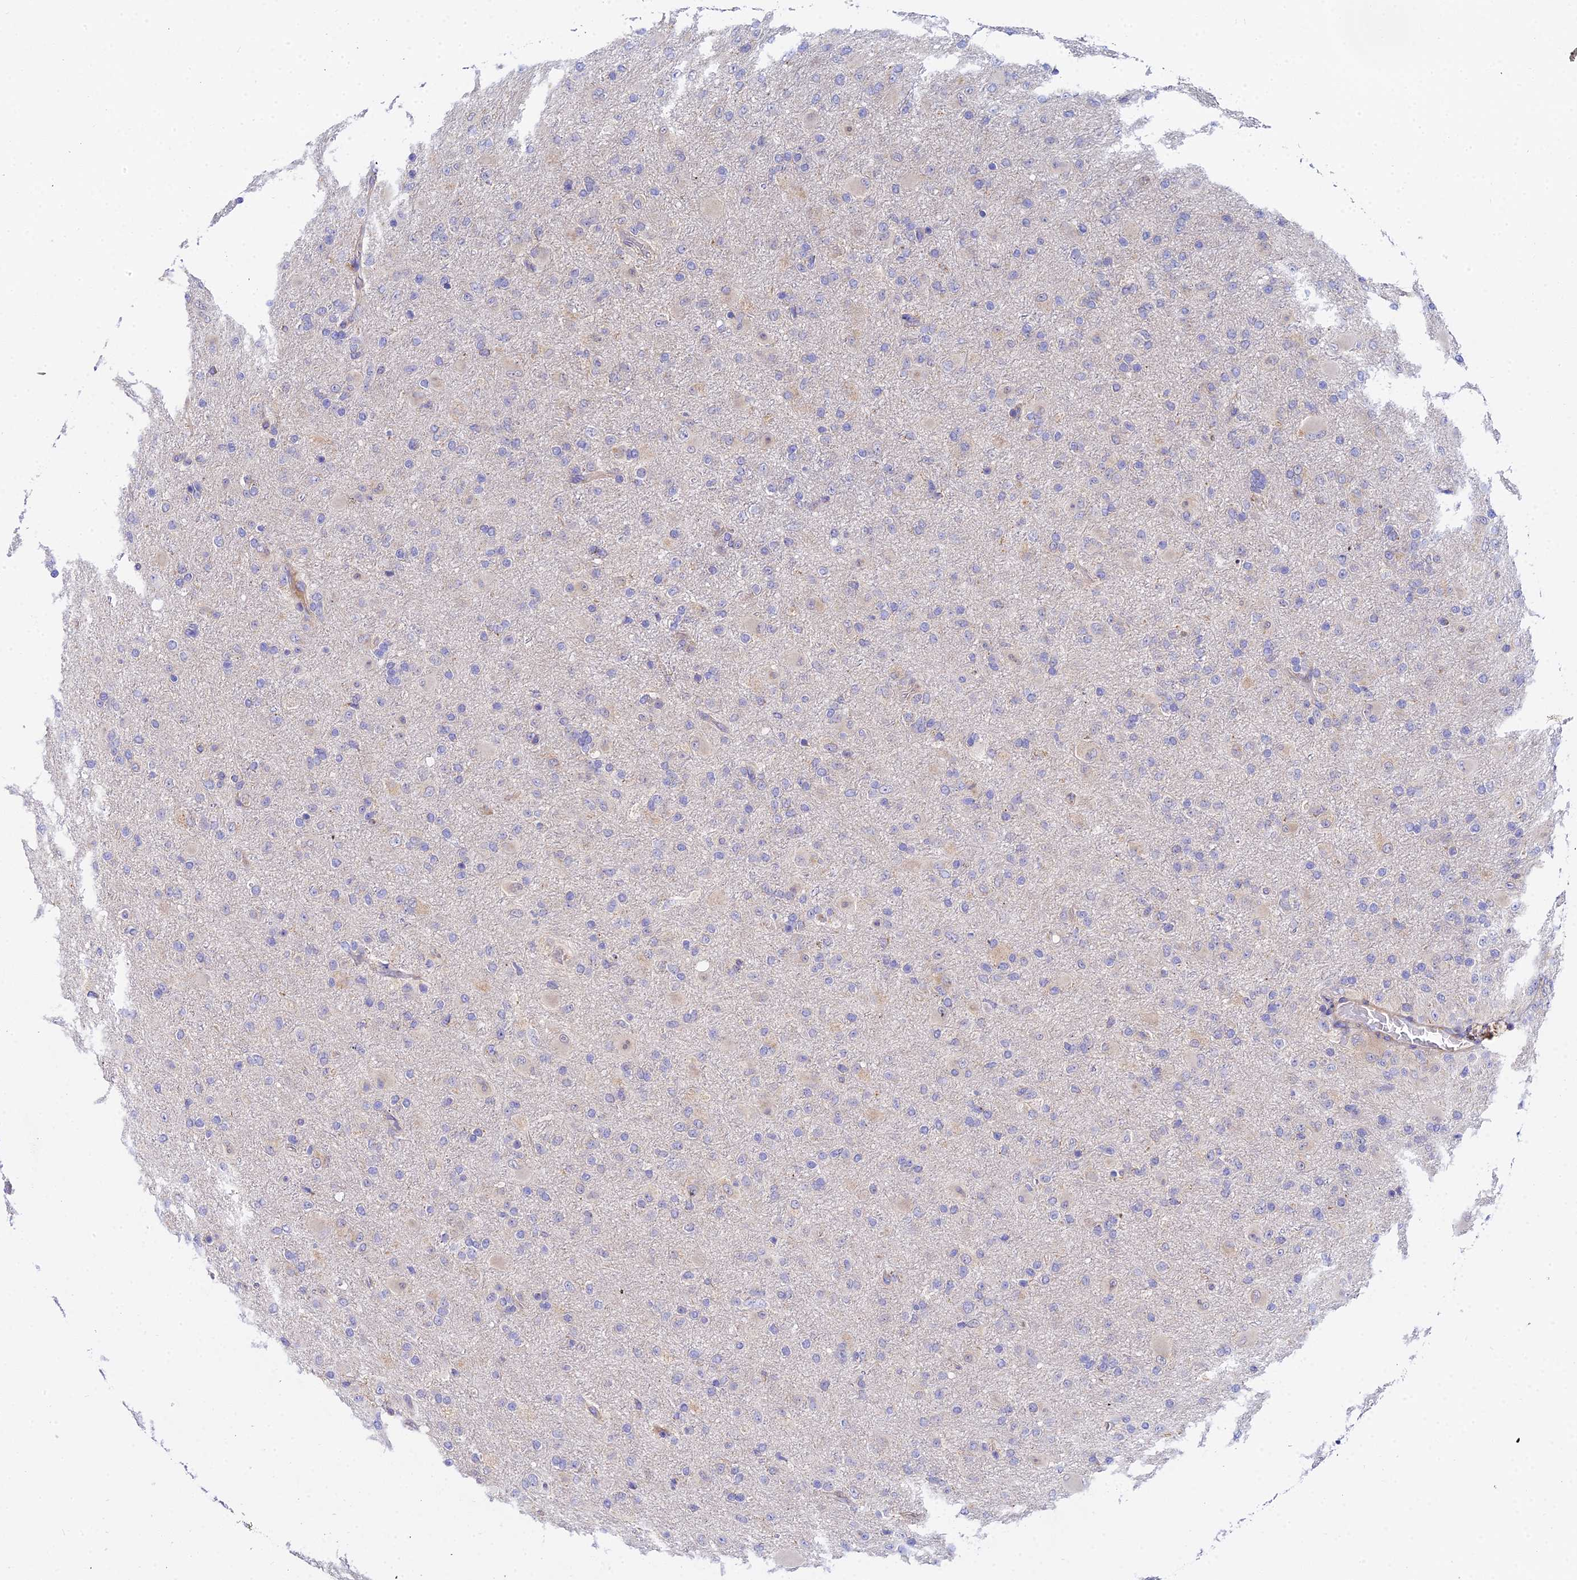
{"staining": {"intensity": "negative", "quantity": "none", "location": "none"}, "tissue": "glioma", "cell_type": "Tumor cells", "image_type": "cancer", "snomed": [{"axis": "morphology", "description": "Glioma, malignant, Low grade"}, {"axis": "topography", "description": "Brain"}], "caption": "There is no significant staining in tumor cells of malignant glioma (low-grade).", "gene": "ACOT2", "patient": {"sex": "male", "age": 65}}